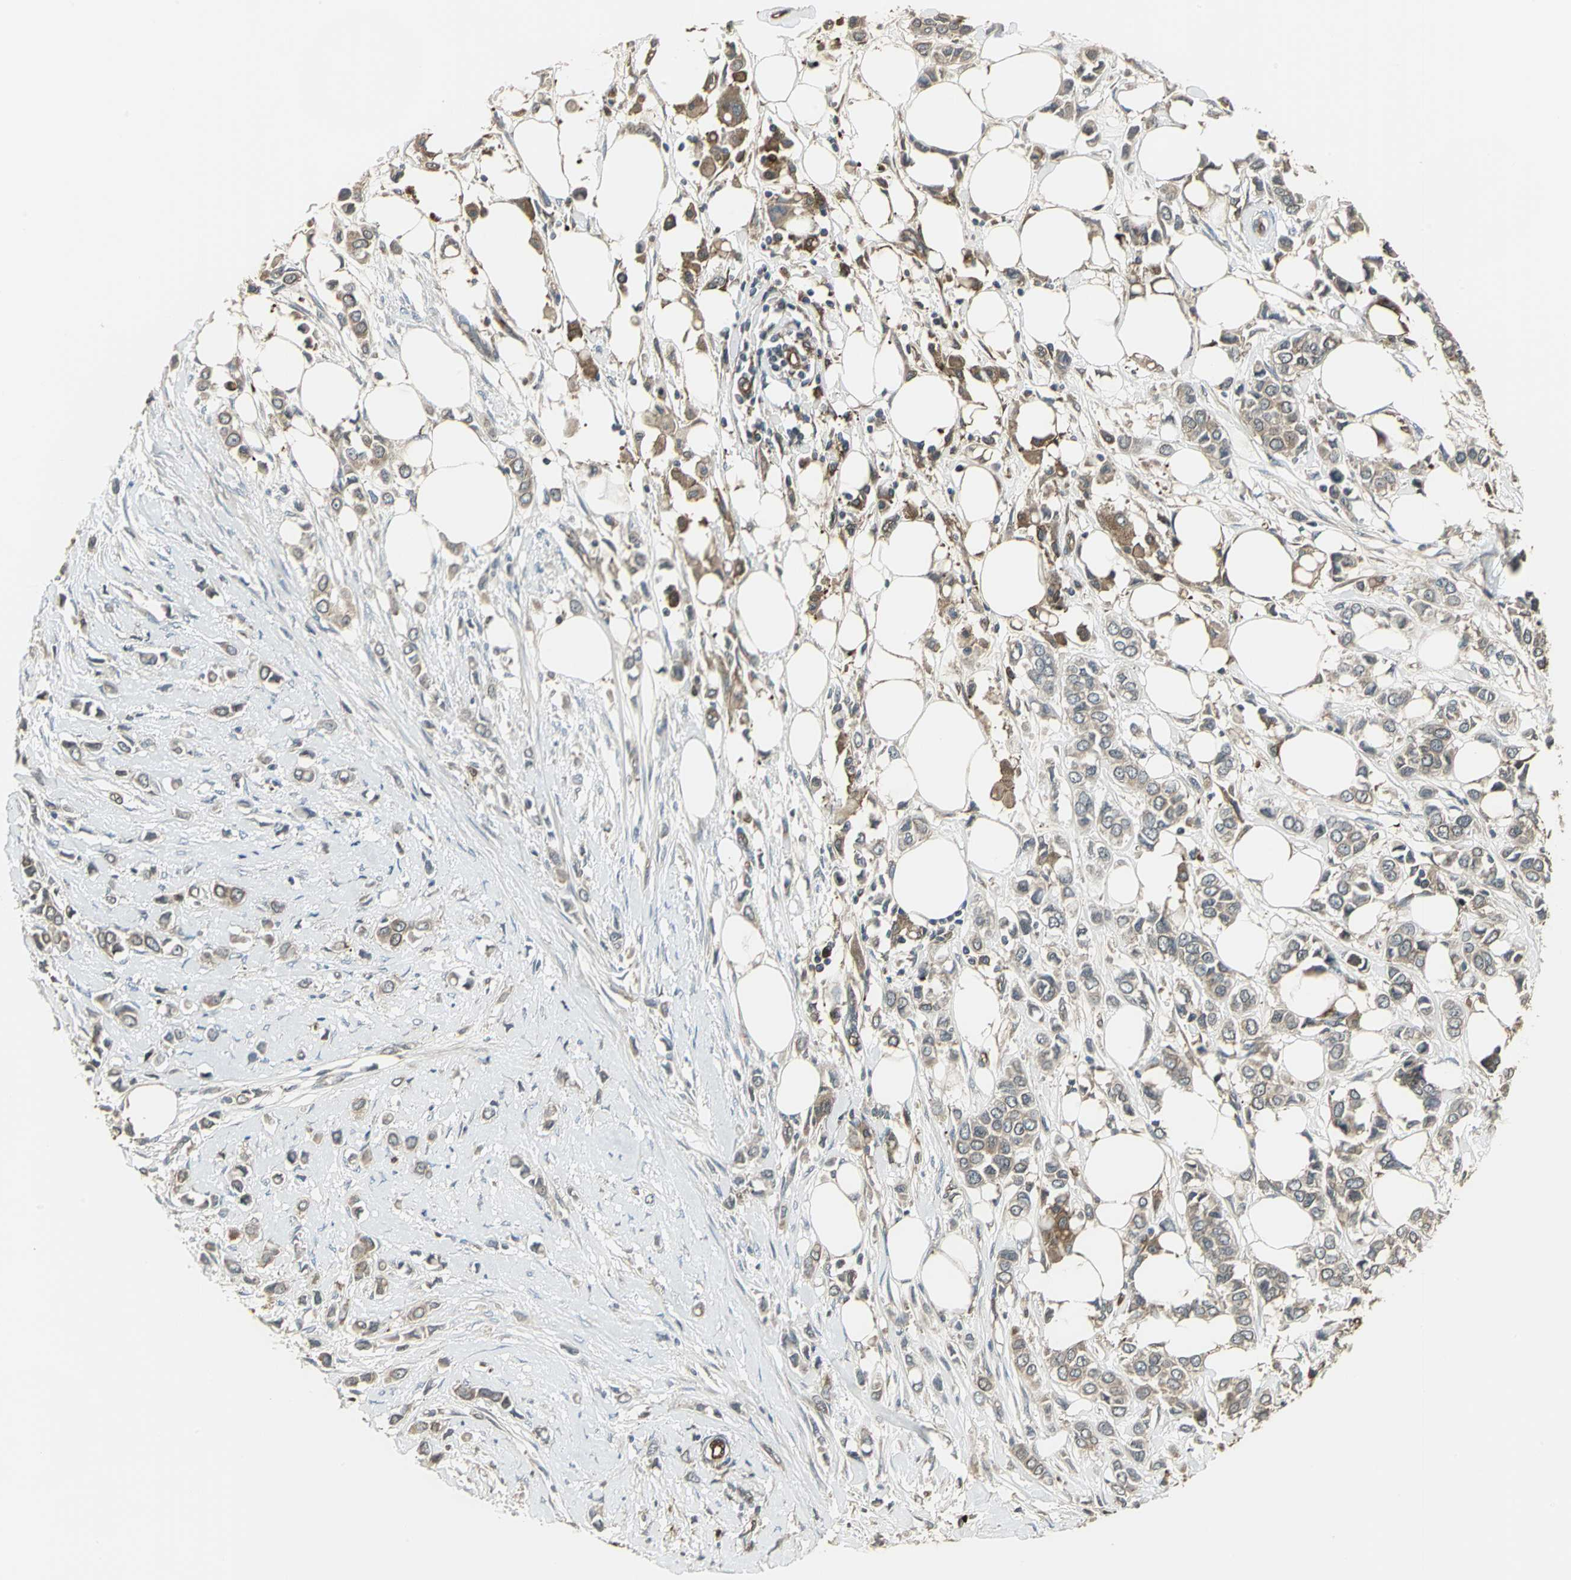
{"staining": {"intensity": "moderate", "quantity": ">75%", "location": "cytoplasmic/membranous"}, "tissue": "breast cancer", "cell_type": "Tumor cells", "image_type": "cancer", "snomed": [{"axis": "morphology", "description": "Lobular carcinoma"}, {"axis": "topography", "description": "Breast"}], "caption": "A photomicrograph showing moderate cytoplasmic/membranous expression in about >75% of tumor cells in breast cancer (lobular carcinoma), as visualized by brown immunohistochemical staining.", "gene": "PRXL2B", "patient": {"sex": "female", "age": 51}}